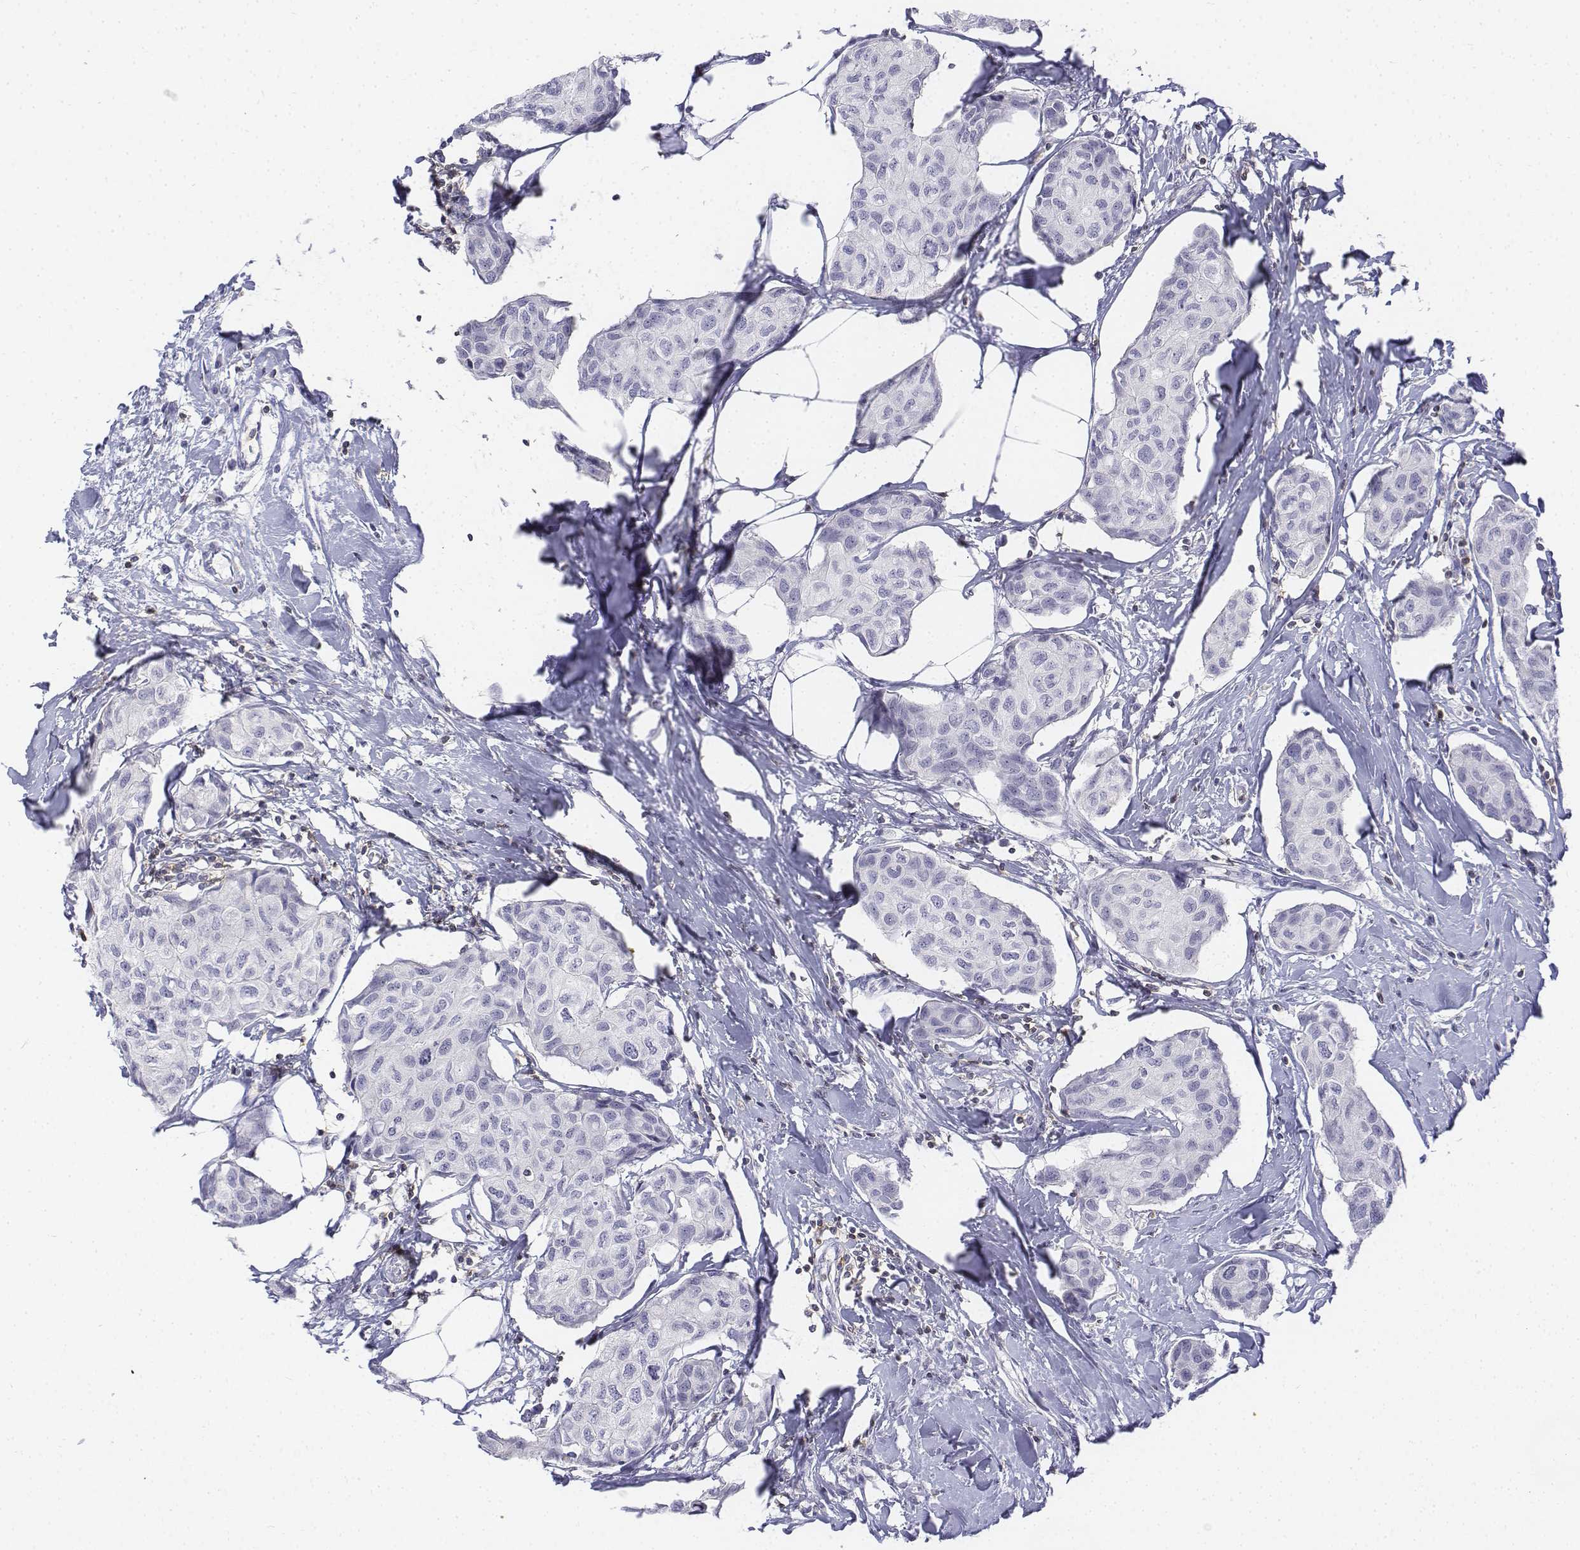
{"staining": {"intensity": "negative", "quantity": "none", "location": "none"}, "tissue": "breast cancer", "cell_type": "Tumor cells", "image_type": "cancer", "snomed": [{"axis": "morphology", "description": "Duct carcinoma"}, {"axis": "topography", "description": "Breast"}], "caption": "Tumor cells show no significant positivity in breast invasive ductal carcinoma.", "gene": "CD3E", "patient": {"sex": "female", "age": 80}}